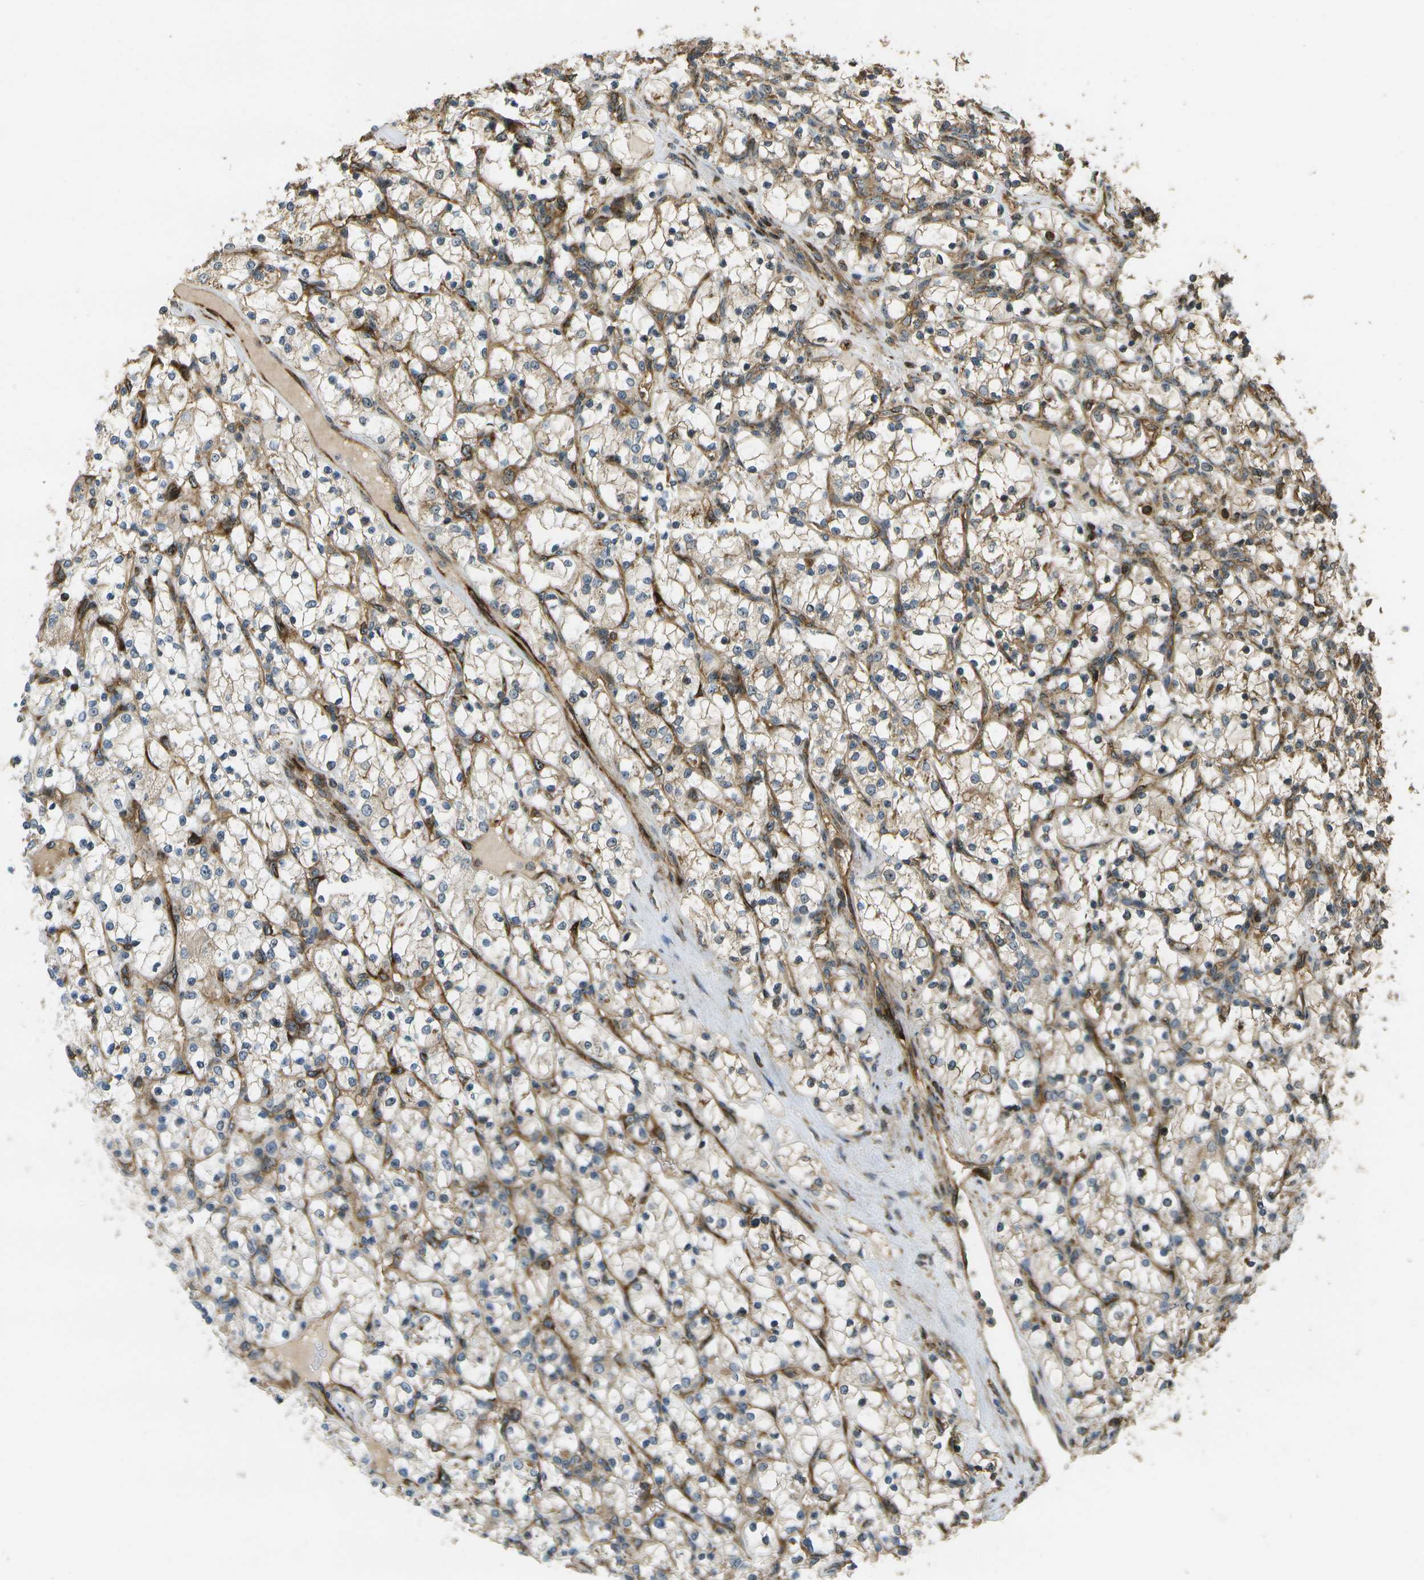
{"staining": {"intensity": "weak", "quantity": "<25%", "location": "cytoplasmic/membranous"}, "tissue": "renal cancer", "cell_type": "Tumor cells", "image_type": "cancer", "snomed": [{"axis": "morphology", "description": "Adenocarcinoma, NOS"}, {"axis": "topography", "description": "Kidney"}], "caption": "A photomicrograph of human renal cancer is negative for staining in tumor cells.", "gene": "LRP12", "patient": {"sex": "female", "age": 69}}